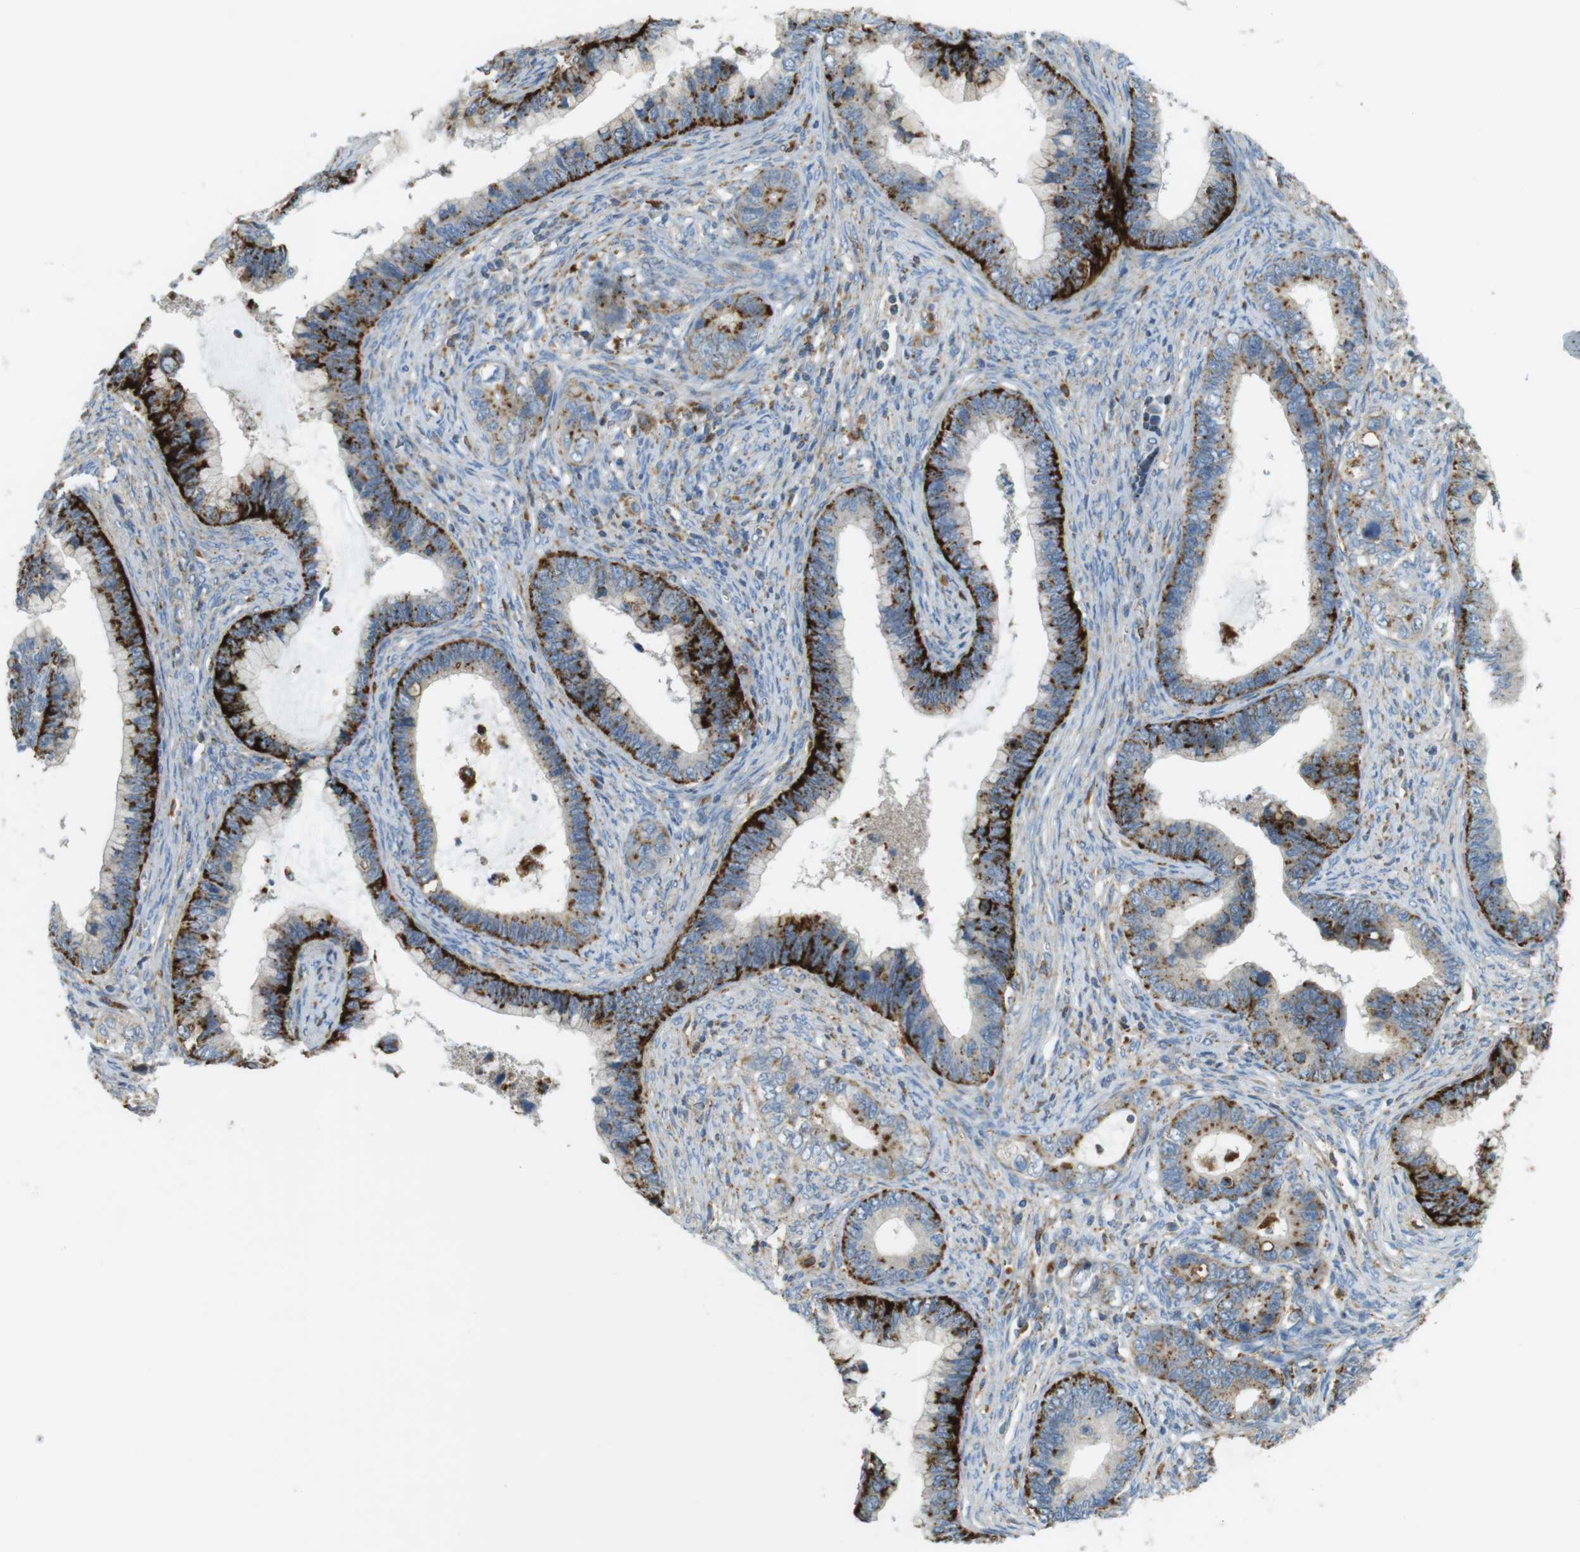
{"staining": {"intensity": "moderate", "quantity": ">75%", "location": "cytoplasmic/membranous"}, "tissue": "cervical cancer", "cell_type": "Tumor cells", "image_type": "cancer", "snomed": [{"axis": "morphology", "description": "Adenocarcinoma, NOS"}, {"axis": "topography", "description": "Cervix"}], "caption": "Brown immunohistochemical staining in human adenocarcinoma (cervical) reveals moderate cytoplasmic/membranous staining in approximately >75% of tumor cells. Nuclei are stained in blue.", "gene": "LAMP1", "patient": {"sex": "female", "age": 44}}